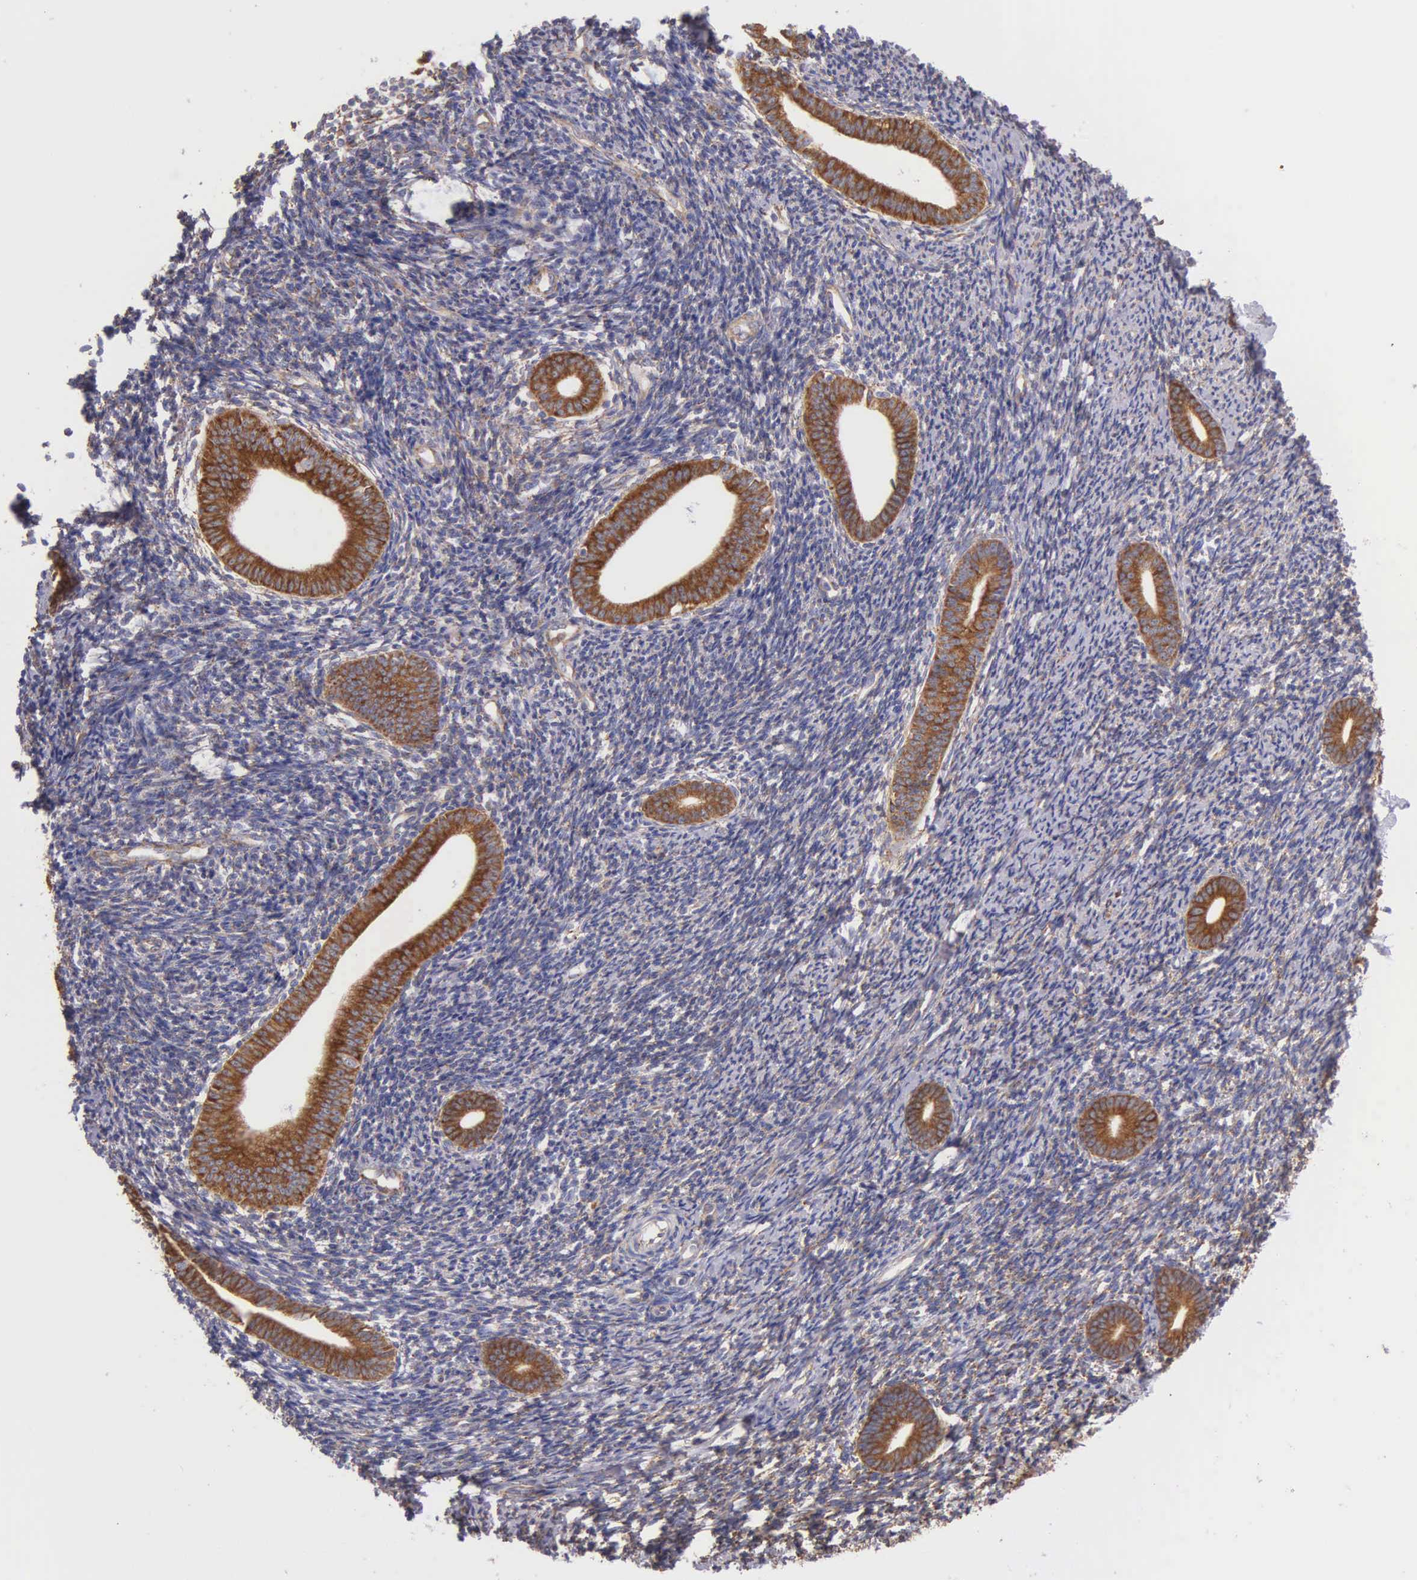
{"staining": {"intensity": "weak", "quantity": "25%-75%", "location": "cytoplasmic/membranous"}, "tissue": "endometrium", "cell_type": "Cells in endometrial stroma", "image_type": "normal", "snomed": [{"axis": "morphology", "description": "Normal tissue, NOS"}, {"axis": "topography", "description": "Endometrium"}], "caption": "The micrograph exhibits immunohistochemical staining of normal endometrium. There is weak cytoplasmic/membranous staining is identified in about 25%-75% of cells in endometrial stroma.", "gene": "CKAP4", "patient": {"sex": "female", "age": 52}}